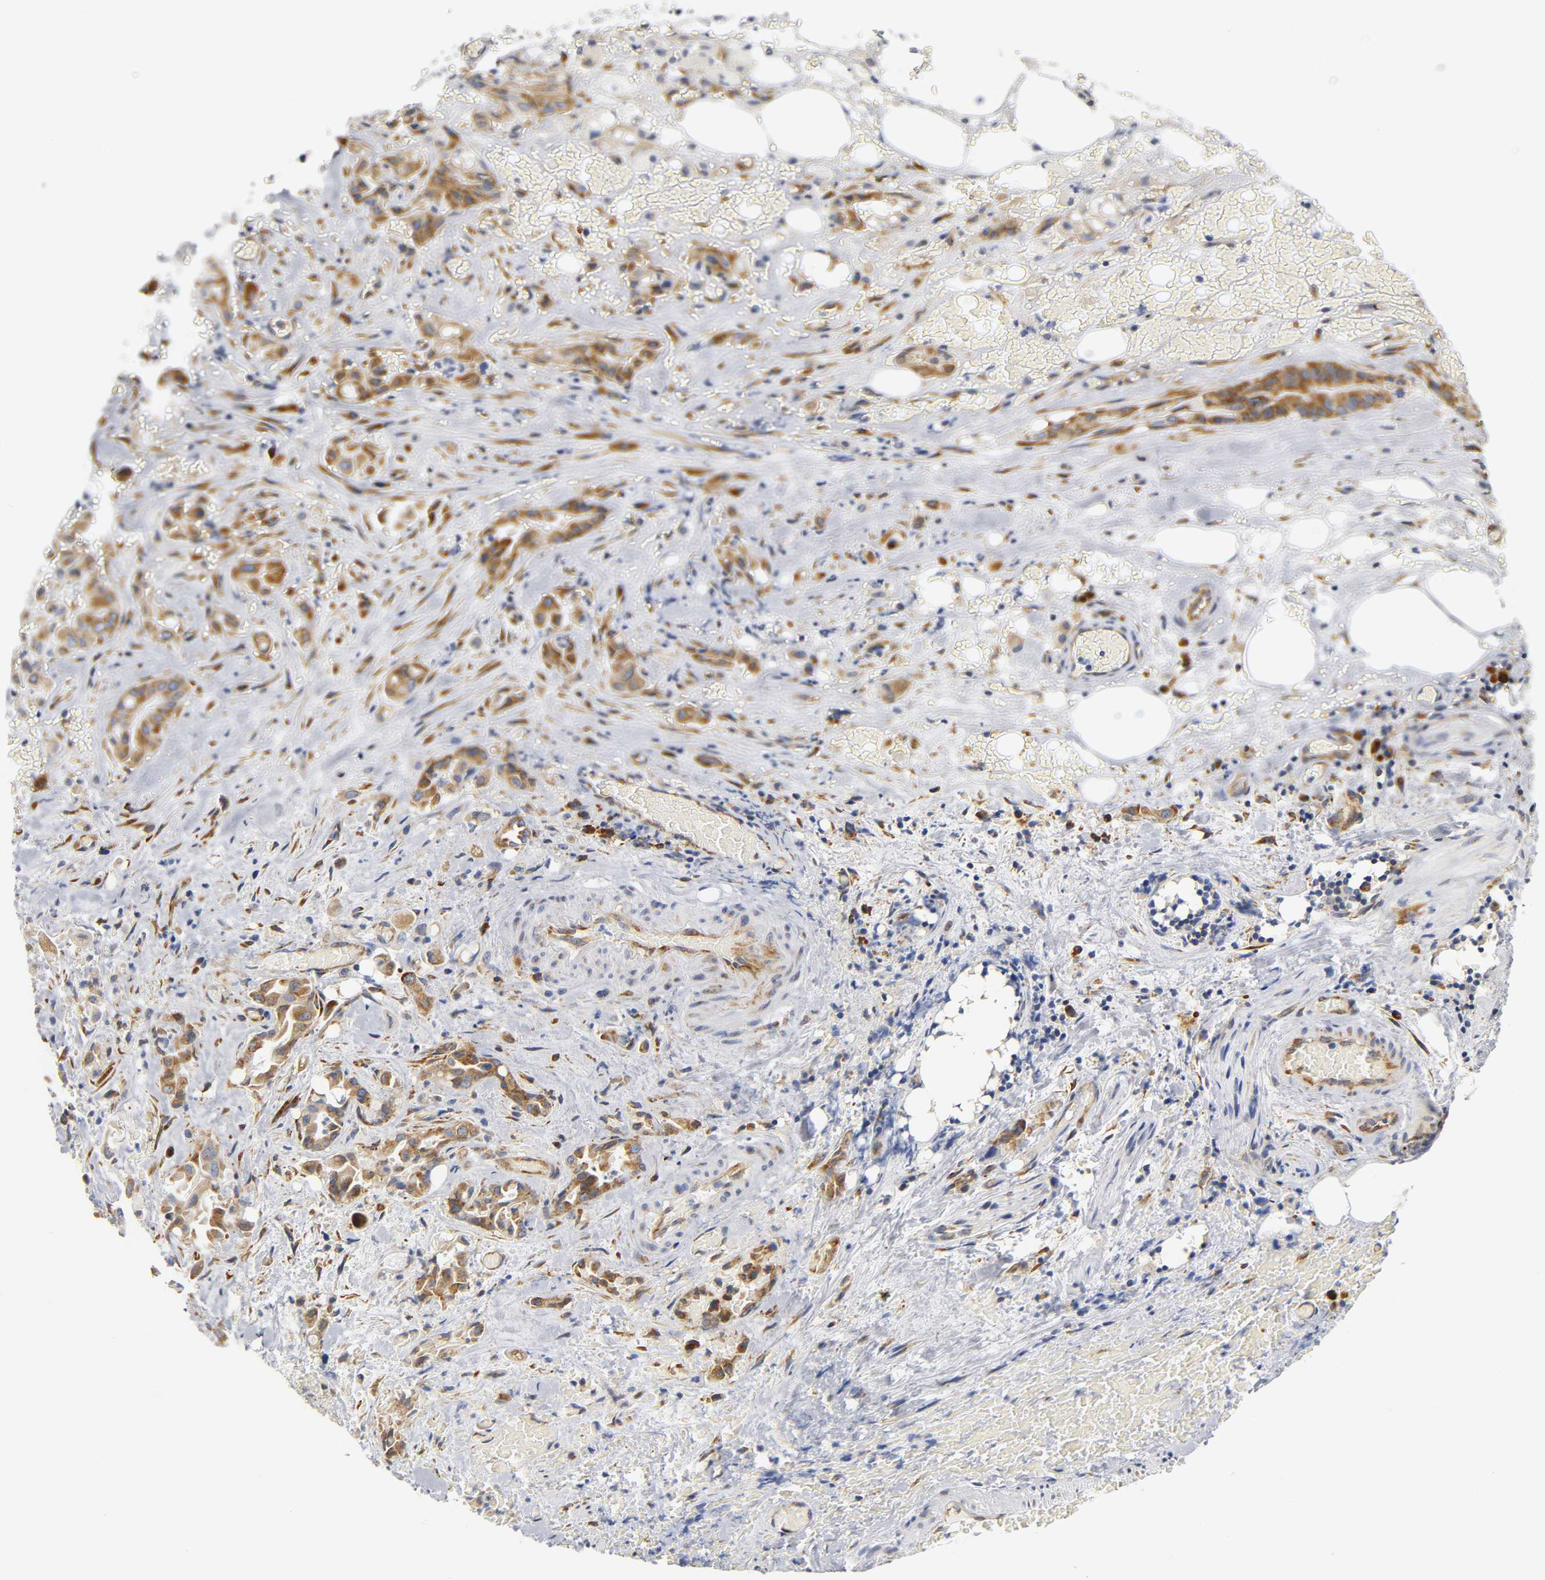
{"staining": {"intensity": "strong", "quantity": ">75%", "location": "cytoplasmic/membranous"}, "tissue": "liver cancer", "cell_type": "Tumor cells", "image_type": "cancer", "snomed": [{"axis": "morphology", "description": "Cholangiocarcinoma"}, {"axis": "topography", "description": "Liver"}], "caption": "This is a photomicrograph of immunohistochemistry (IHC) staining of liver cancer (cholangiocarcinoma), which shows strong expression in the cytoplasmic/membranous of tumor cells.", "gene": "REL", "patient": {"sex": "female", "age": 68}}